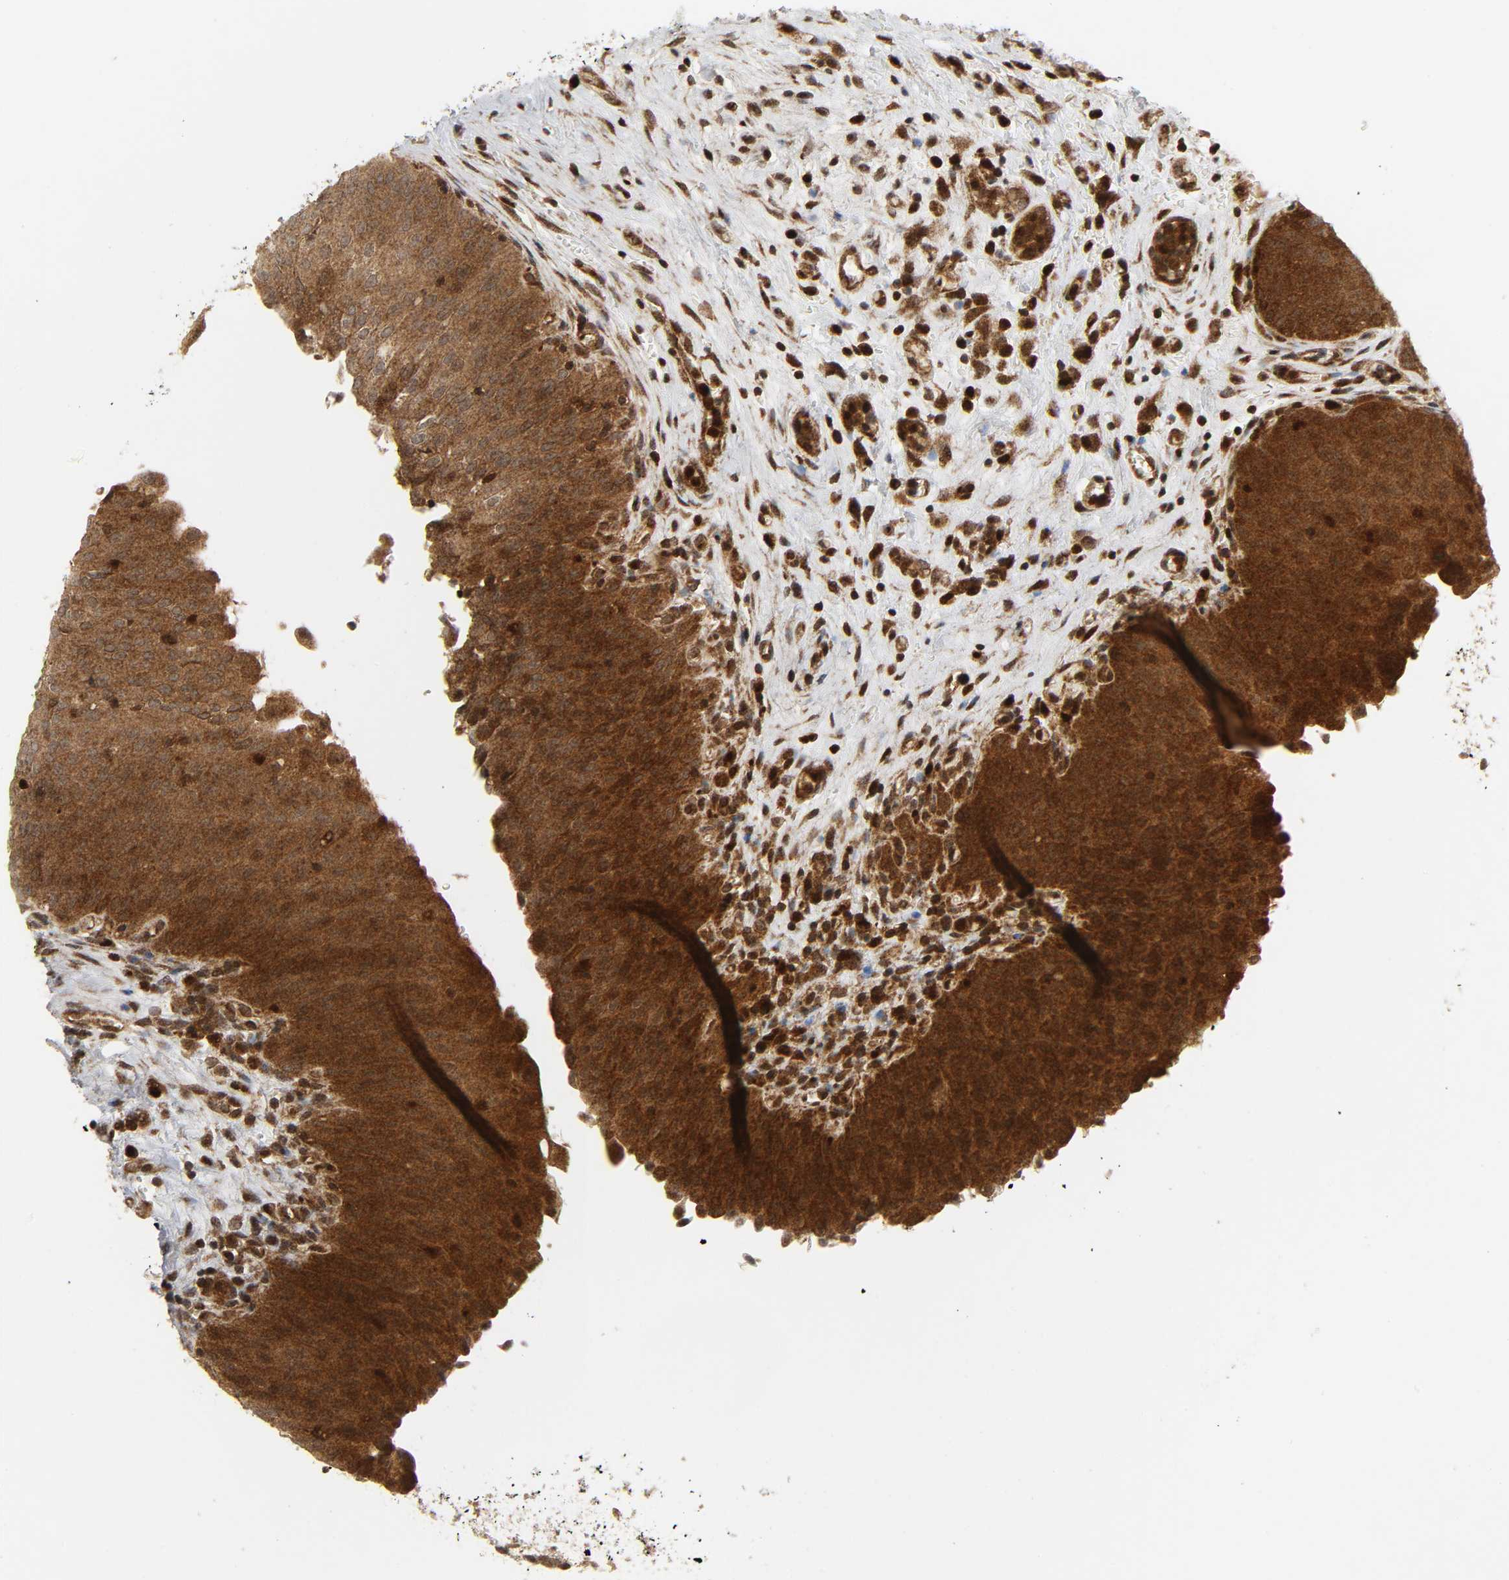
{"staining": {"intensity": "strong", "quantity": ">75%", "location": "cytoplasmic/membranous"}, "tissue": "urinary bladder", "cell_type": "Urothelial cells", "image_type": "normal", "snomed": [{"axis": "morphology", "description": "Normal tissue, NOS"}, {"axis": "morphology", "description": "Dysplasia, NOS"}, {"axis": "topography", "description": "Urinary bladder"}], "caption": "Urothelial cells exhibit strong cytoplasmic/membranous staining in about >75% of cells in benign urinary bladder. (IHC, brightfield microscopy, high magnification).", "gene": "CHUK", "patient": {"sex": "male", "age": 35}}